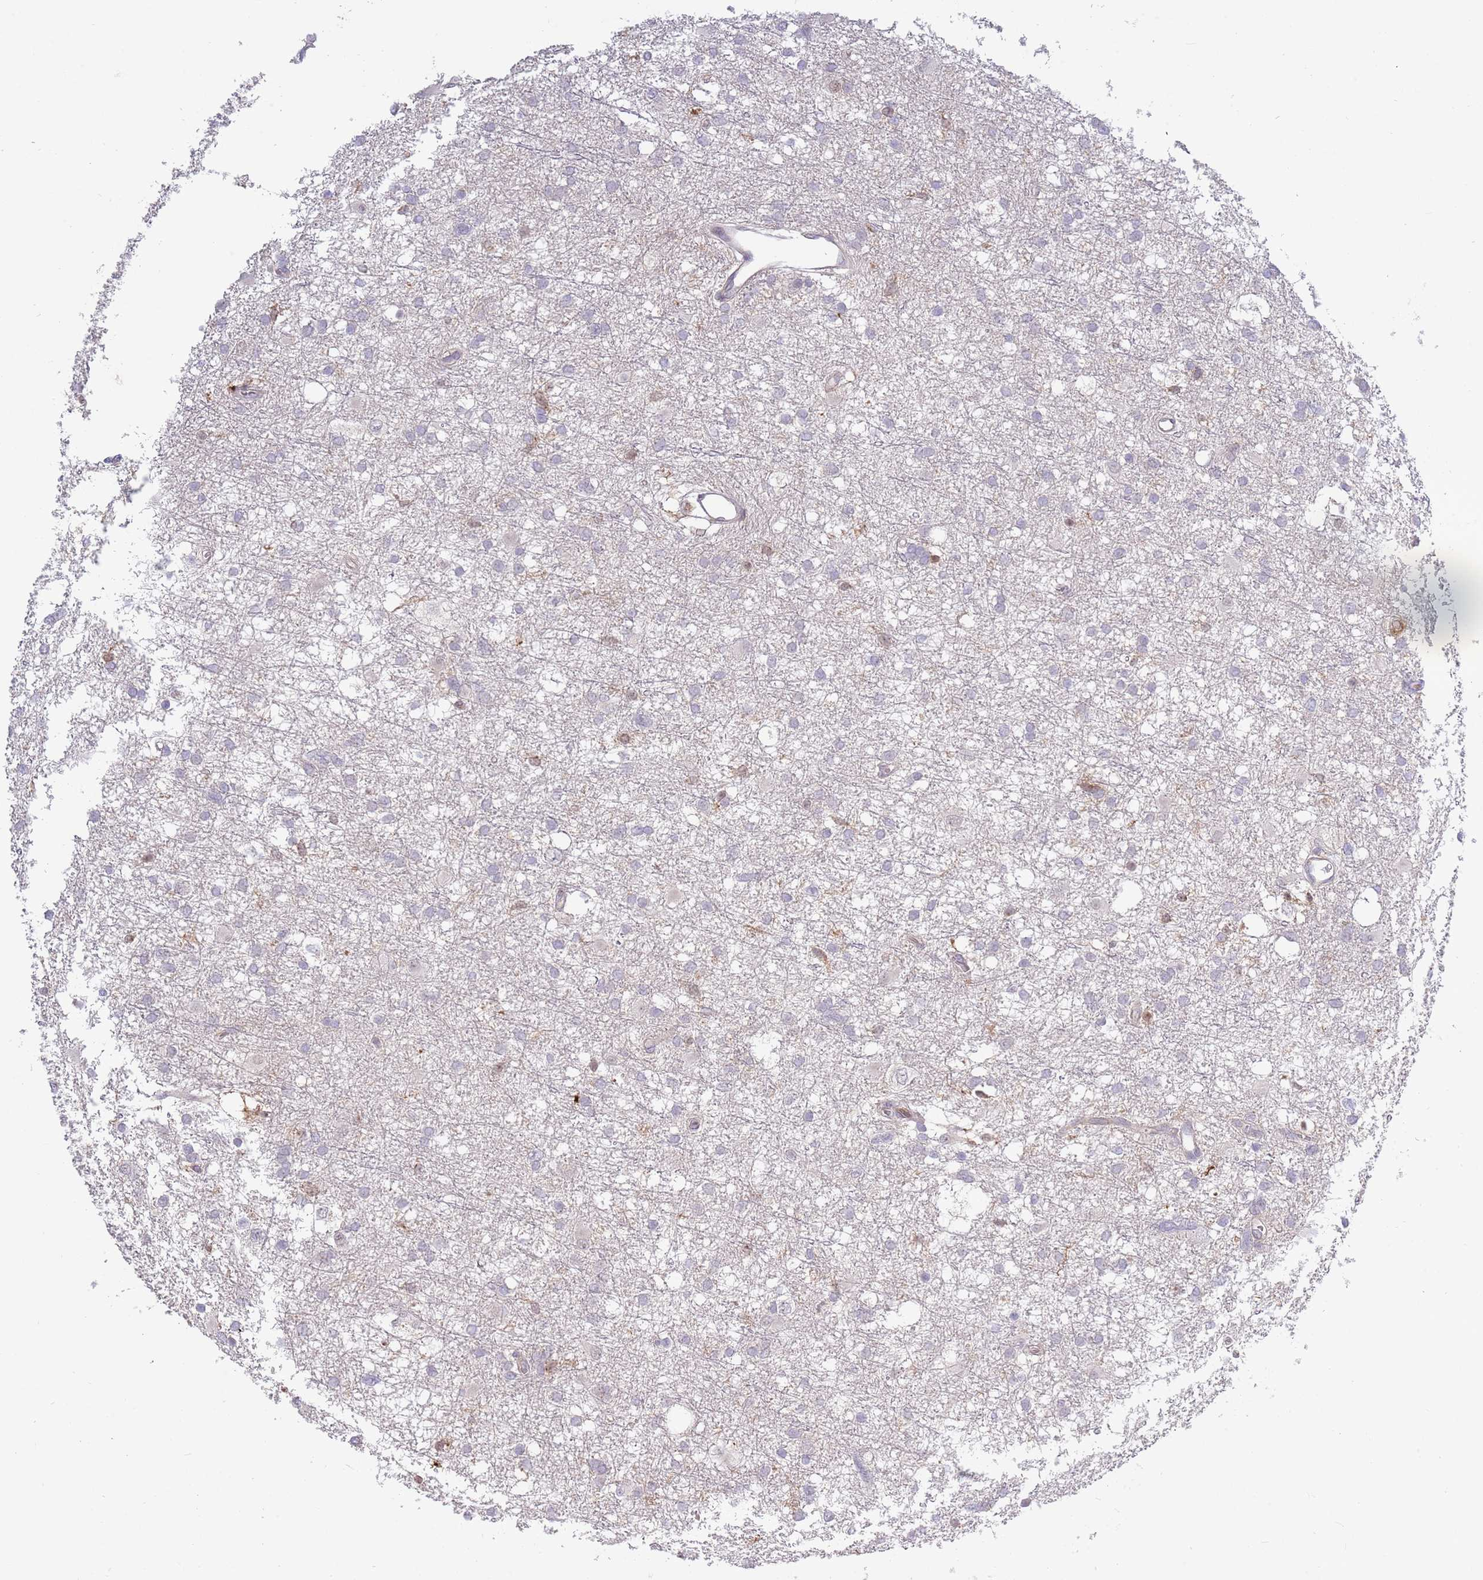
{"staining": {"intensity": "negative", "quantity": "none", "location": "none"}, "tissue": "glioma", "cell_type": "Tumor cells", "image_type": "cancer", "snomed": [{"axis": "morphology", "description": "Glioma, malignant, High grade"}, {"axis": "topography", "description": "Brain"}], "caption": "Tumor cells show no significant expression in malignant glioma (high-grade).", "gene": "CCNJL", "patient": {"sex": "male", "age": 61}}